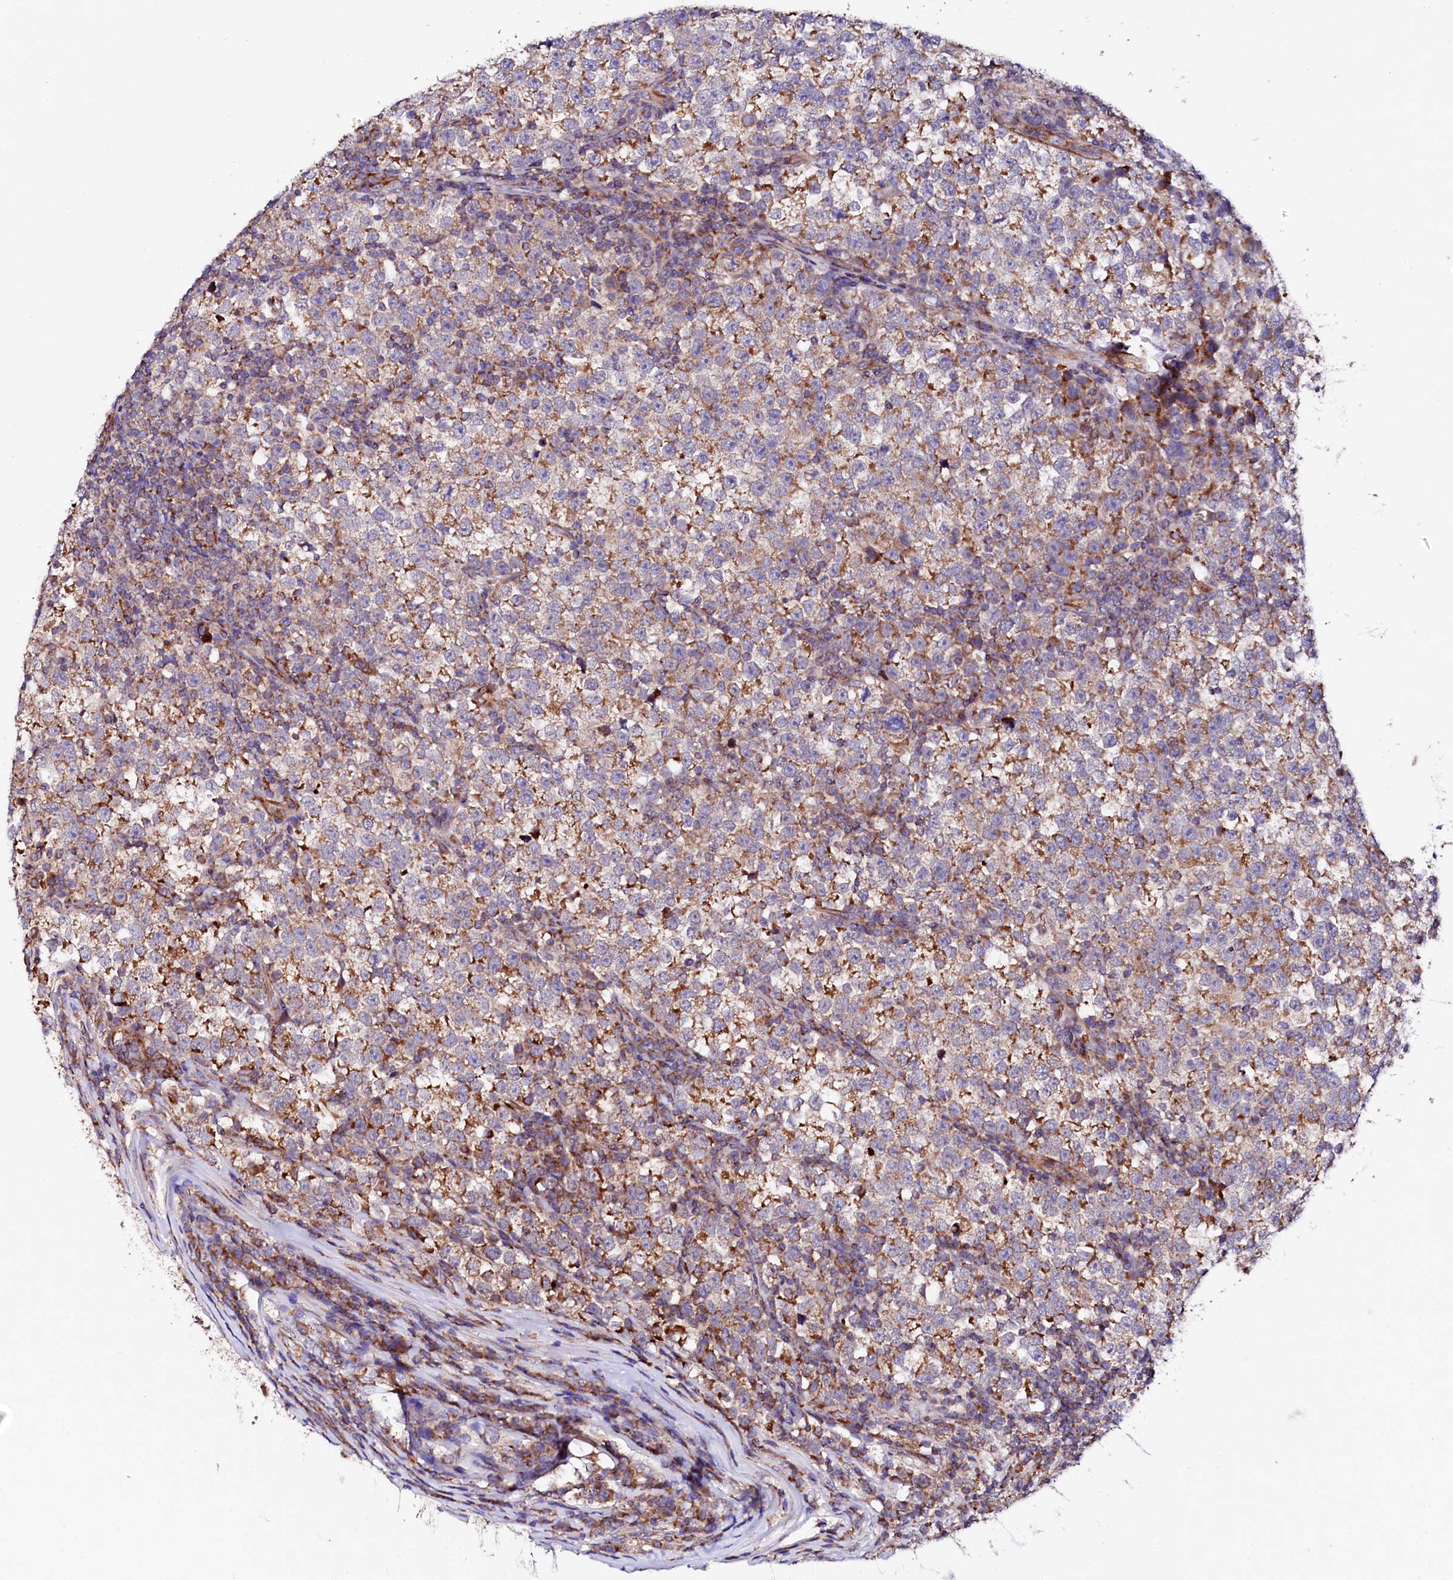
{"staining": {"intensity": "moderate", "quantity": "25%-75%", "location": "cytoplasmic/membranous"}, "tissue": "testis cancer", "cell_type": "Tumor cells", "image_type": "cancer", "snomed": [{"axis": "morphology", "description": "Normal tissue, NOS"}, {"axis": "morphology", "description": "Seminoma, NOS"}, {"axis": "topography", "description": "Testis"}], "caption": "This is a micrograph of IHC staining of testis cancer, which shows moderate positivity in the cytoplasmic/membranous of tumor cells.", "gene": "UBE3C", "patient": {"sex": "male", "age": 43}}